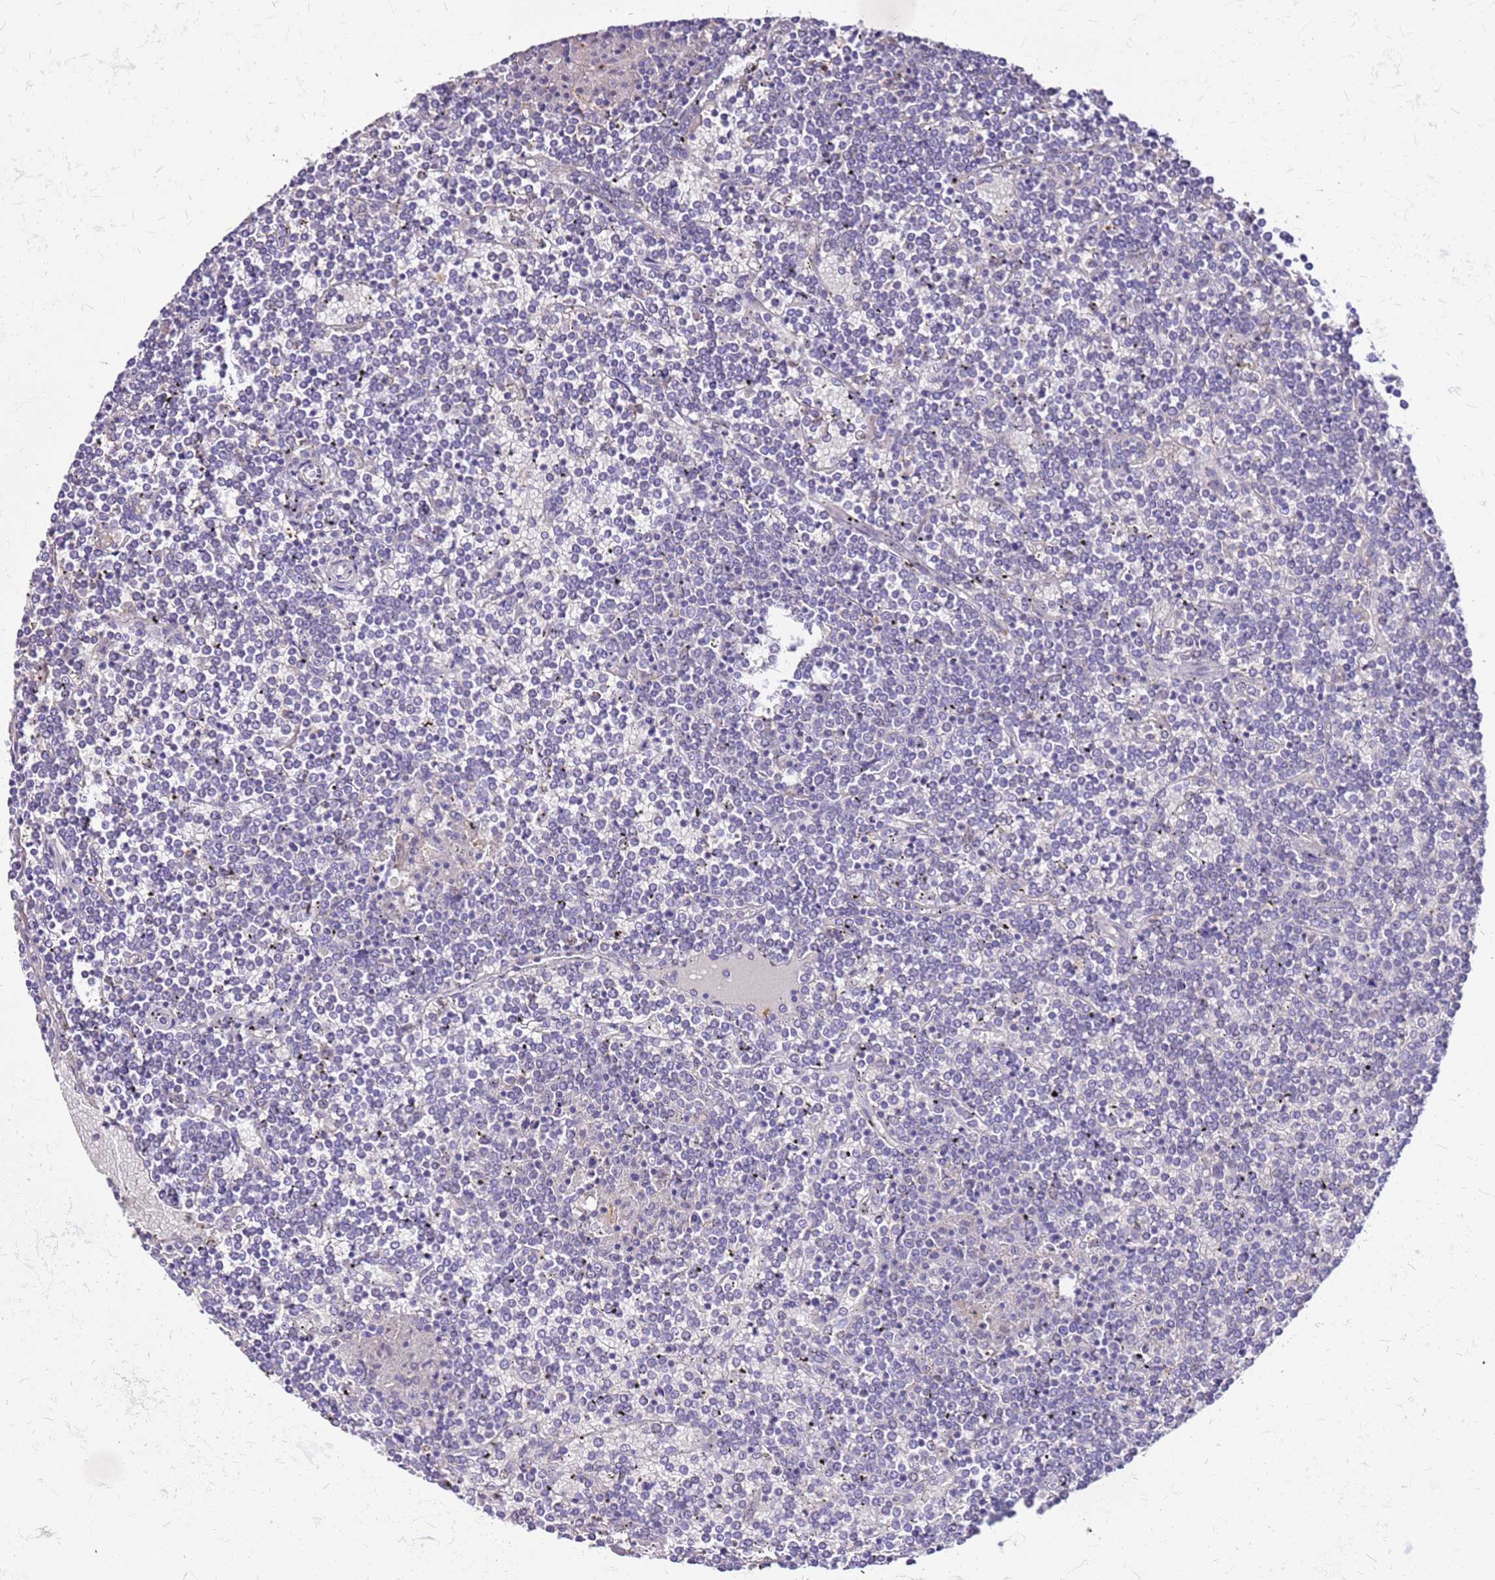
{"staining": {"intensity": "negative", "quantity": "none", "location": "none"}, "tissue": "lymphoma", "cell_type": "Tumor cells", "image_type": "cancer", "snomed": [{"axis": "morphology", "description": "Malignant lymphoma, non-Hodgkin's type, Low grade"}, {"axis": "topography", "description": "Spleen"}], "caption": "An IHC micrograph of low-grade malignant lymphoma, non-Hodgkin's type is shown. There is no staining in tumor cells of low-grade malignant lymphoma, non-Hodgkin's type. (DAB immunohistochemistry (IHC) with hematoxylin counter stain).", "gene": "ALDH1A3", "patient": {"sex": "female", "age": 19}}